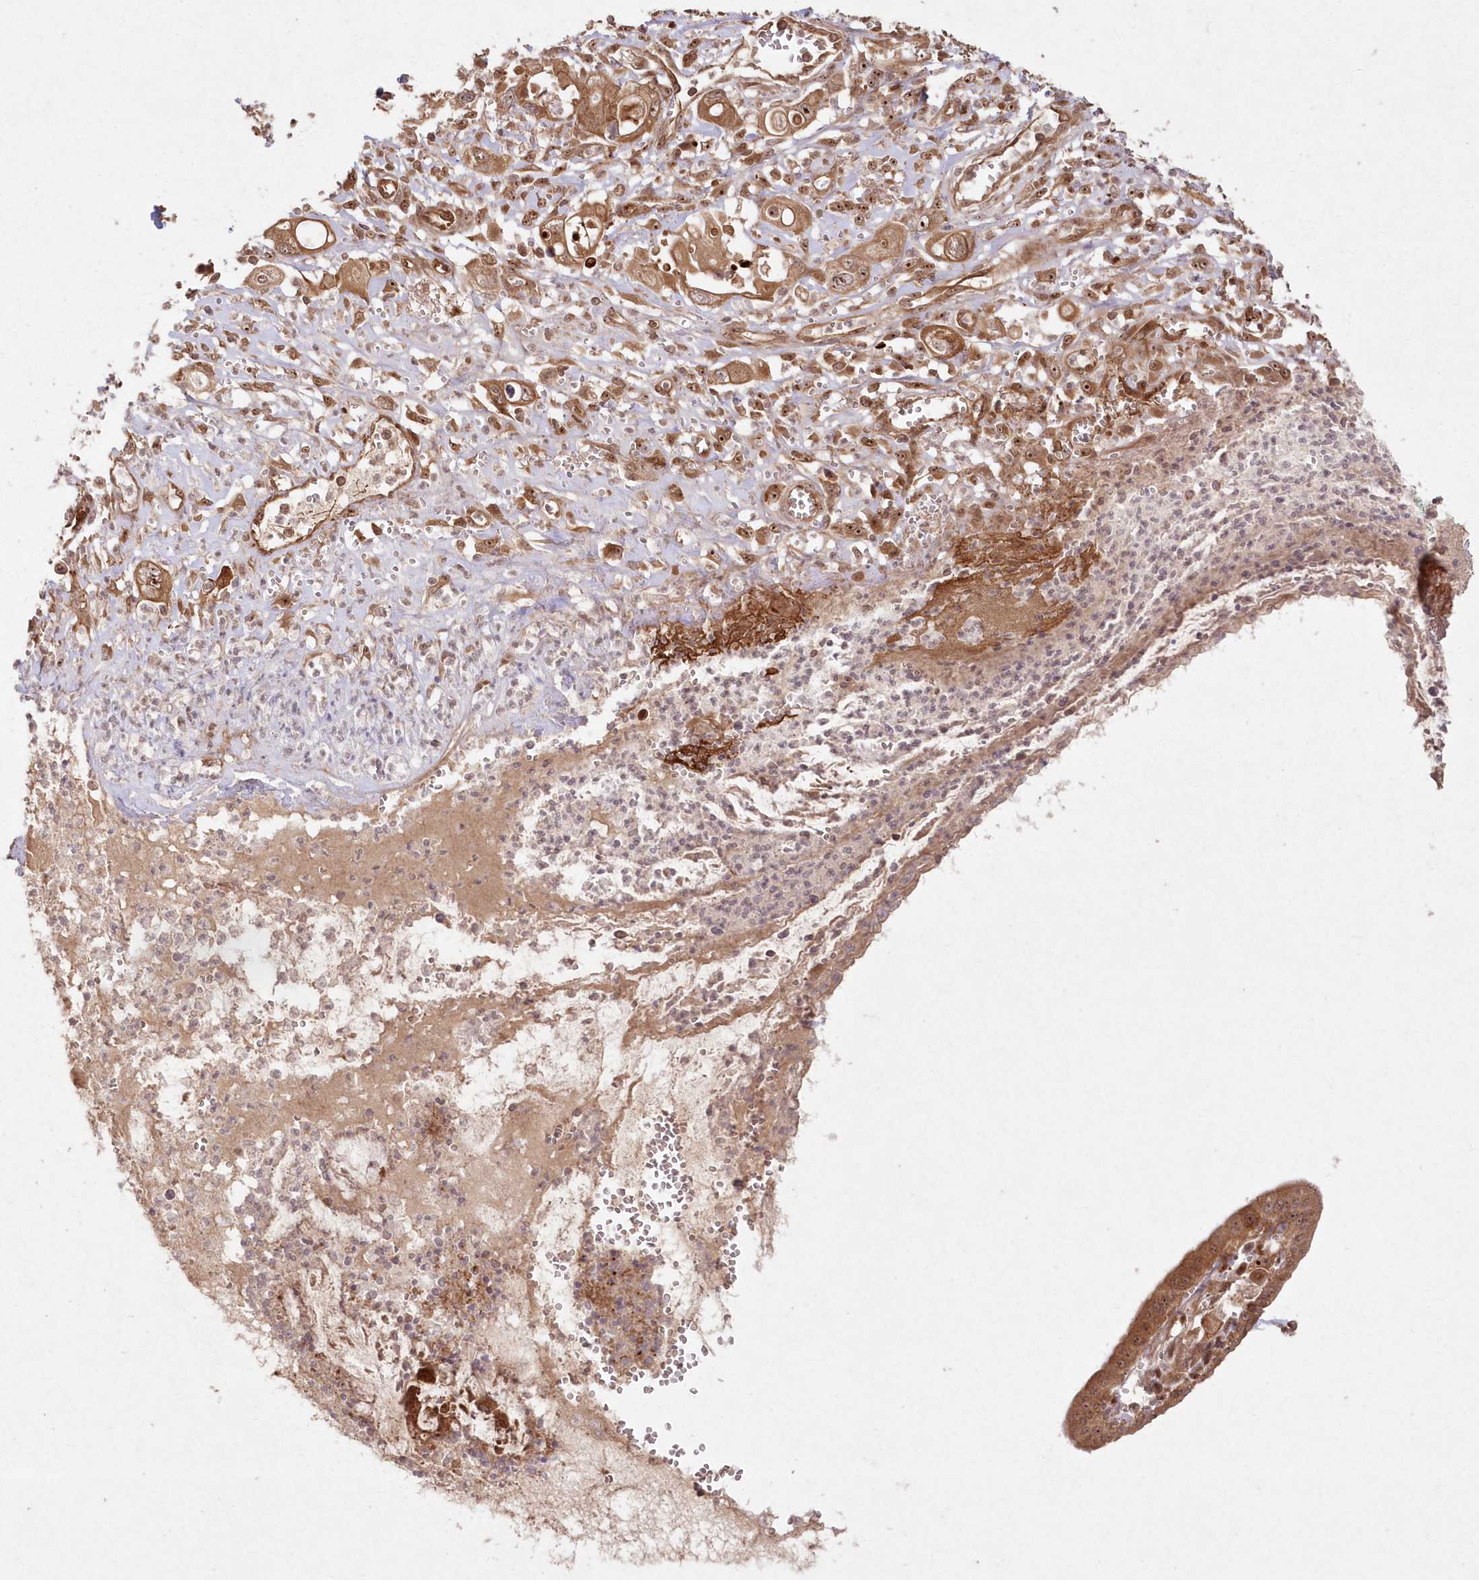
{"staining": {"intensity": "moderate", "quantity": ">75%", "location": "cytoplasmic/membranous,nuclear"}, "tissue": "pancreatic cancer", "cell_type": "Tumor cells", "image_type": "cancer", "snomed": [{"axis": "morphology", "description": "Adenocarcinoma, NOS"}, {"axis": "topography", "description": "Pancreas"}], "caption": "Adenocarcinoma (pancreatic) stained for a protein displays moderate cytoplasmic/membranous and nuclear positivity in tumor cells. Using DAB (3,3'-diaminobenzidine) (brown) and hematoxylin (blue) stains, captured at high magnification using brightfield microscopy.", "gene": "SERINC1", "patient": {"sex": "male", "age": 68}}